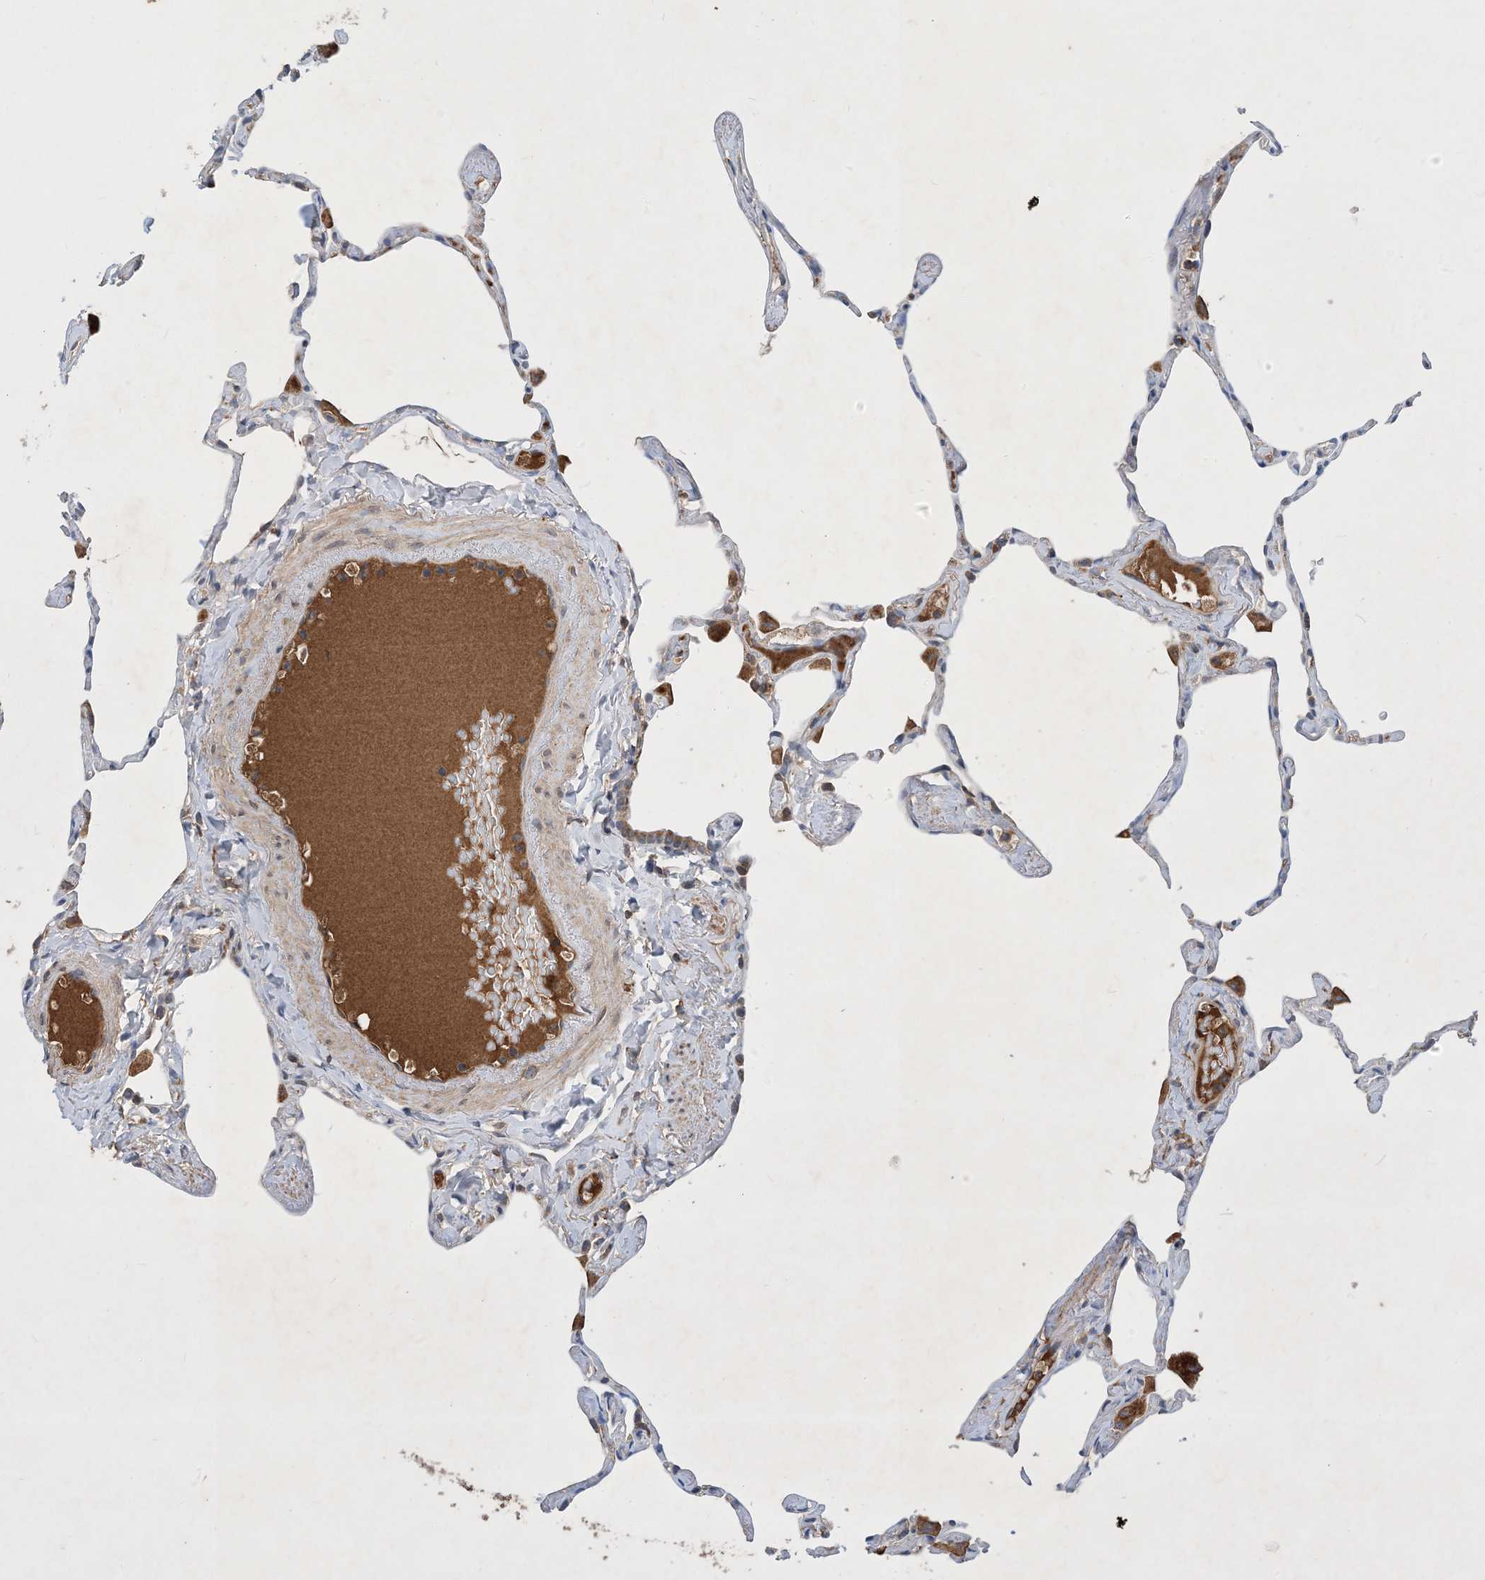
{"staining": {"intensity": "weak", "quantity": "<25%", "location": "cytoplasmic/membranous"}, "tissue": "lung", "cell_type": "Alveolar cells", "image_type": "normal", "snomed": [{"axis": "morphology", "description": "Normal tissue, NOS"}, {"axis": "topography", "description": "Lung"}], "caption": "Alveolar cells show no significant protein expression in benign lung. The staining was performed using DAB to visualize the protein expression in brown, while the nuclei were stained in blue with hematoxylin (Magnification: 20x).", "gene": "STK19", "patient": {"sex": "male", "age": 65}}